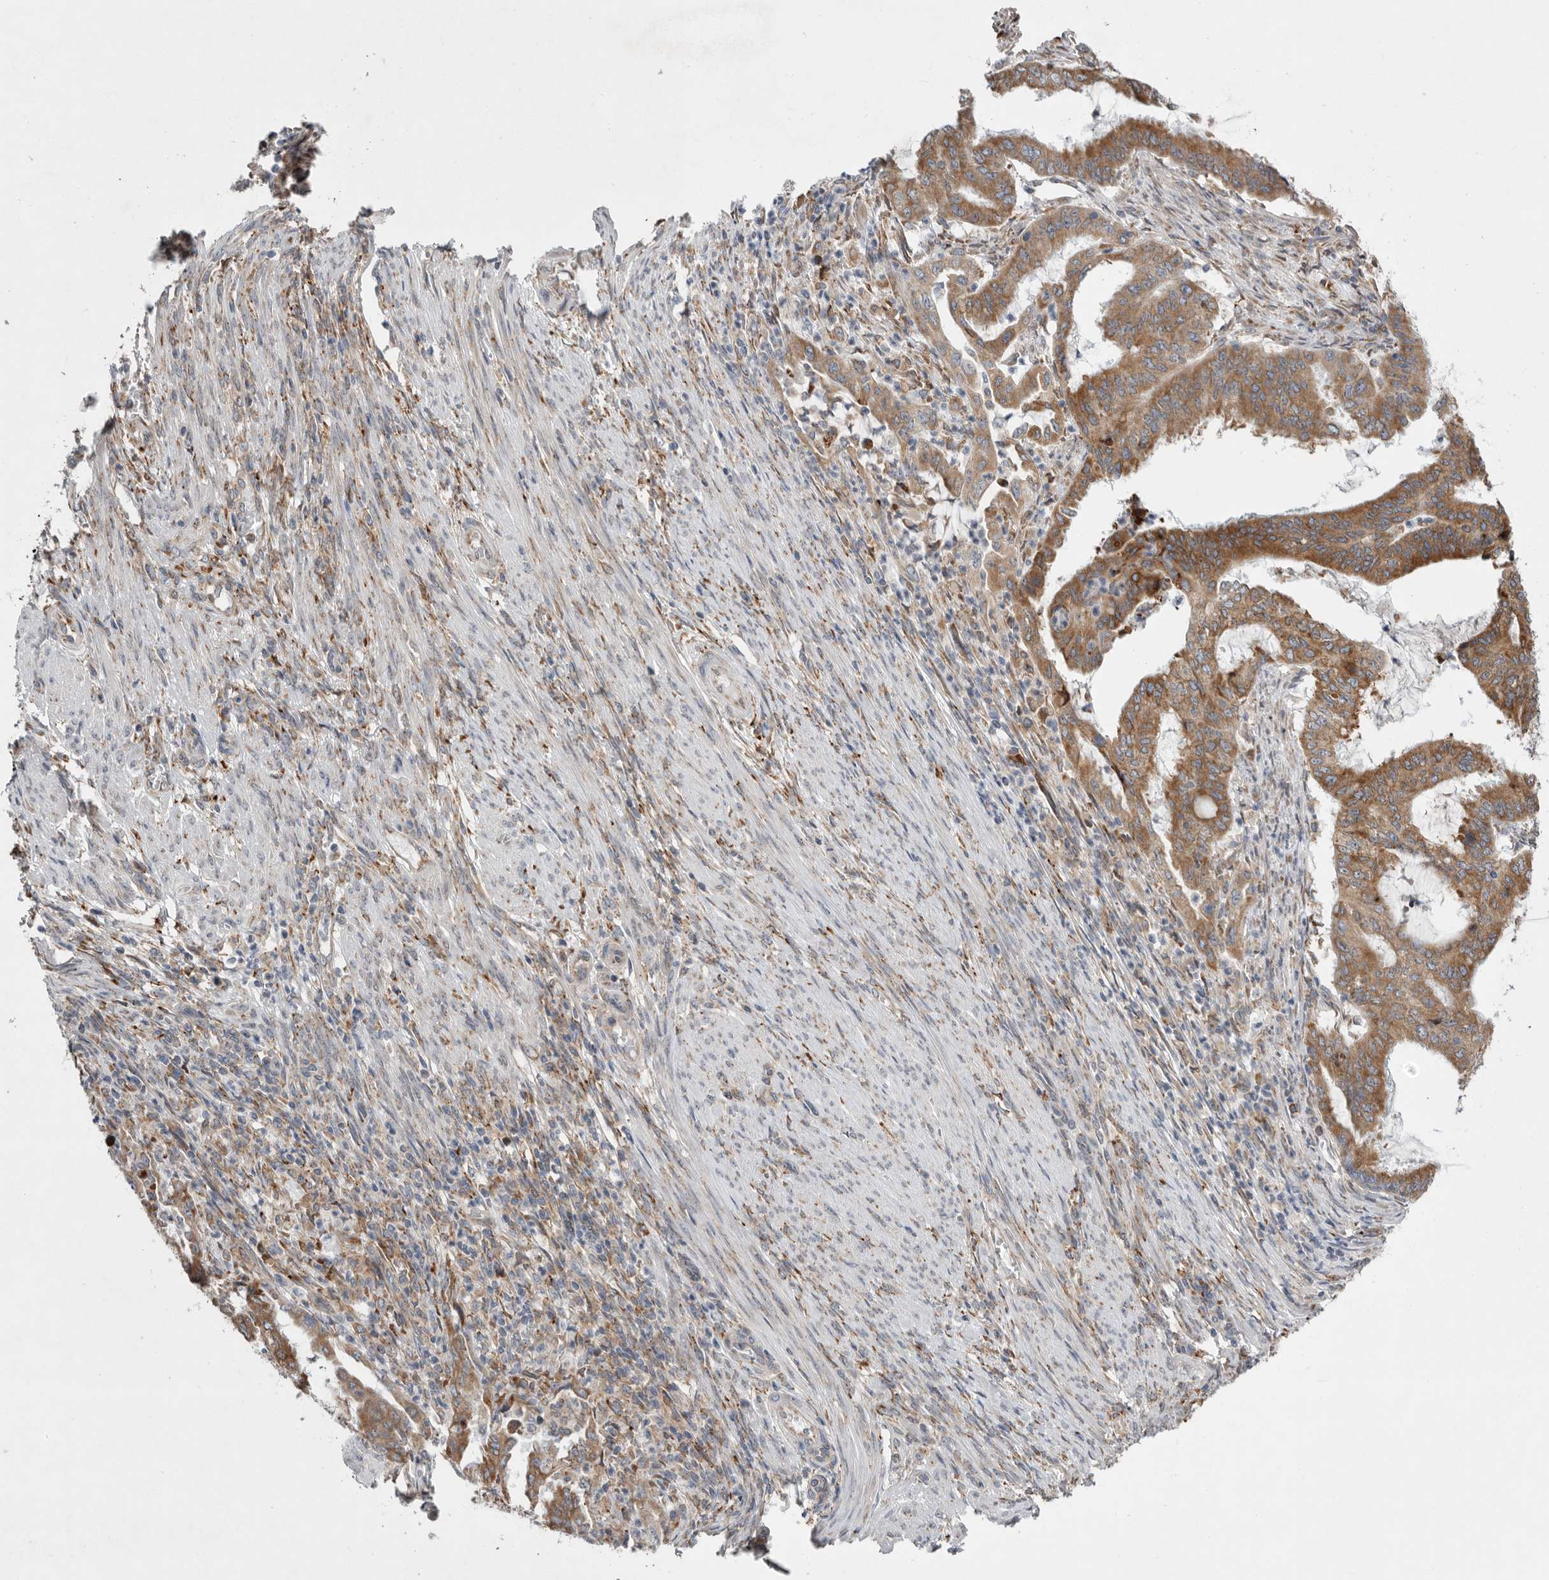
{"staining": {"intensity": "strong", "quantity": ">75%", "location": "cytoplasmic/membranous"}, "tissue": "endometrial cancer", "cell_type": "Tumor cells", "image_type": "cancer", "snomed": [{"axis": "morphology", "description": "Adenocarcinoma, NOS"}, {"axis": "topography", "description": "Endometrium"}], "caption": "An IHC histopathology image of neoplastic tissue is shown. Protein staining in brown highlights strong cytoplasmic/membranous positivity in adenocarcinoma (endometrial) within tumor cells.", "gene": "GANAB", "patient": {"sex": "female", "age": 51}}